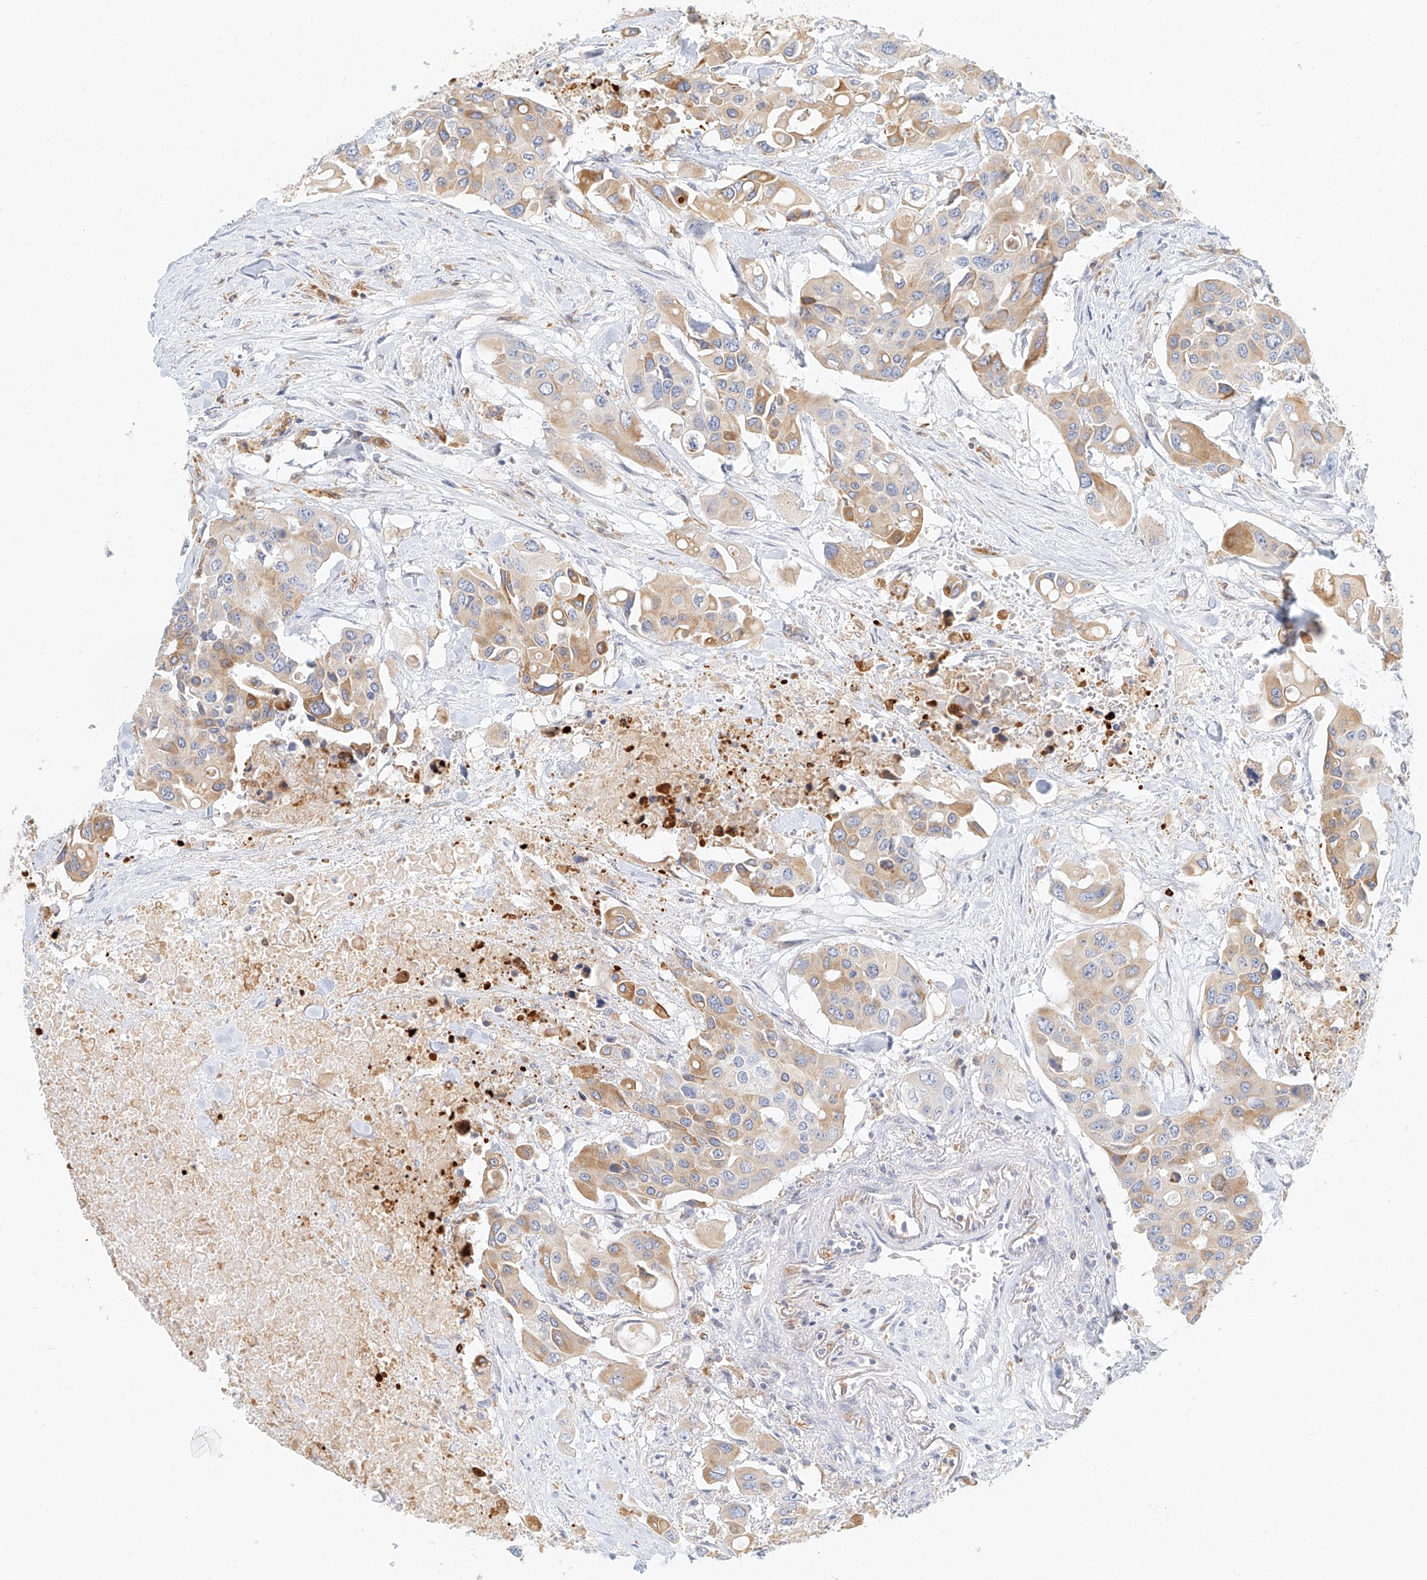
{"staining": {"intensity": "moderate", "quantity": "25%-75%", "location": "cytoplasmic/membranous"}, "tissue": "colorectal cancer", "cell_type": "Tumor cells", "image_type": "cancer", "snomed": [{"axis": "morphology", "description": "Adenocarcinoma, NOS"}, {"axis": "topography", "description": "Colon"}], "caption": "This histopathology image shows colorectal cancer (adenocarcinoma) stained with immunohistochemistry (IHC) to label a protein in brown. The cytoplasmic/membranous of tumor cells show moderate positivity for the protein. Nuclei are counter-stained blue.", "gene": "DHRS7", "patient": {"sex": "male", "age": 77}}